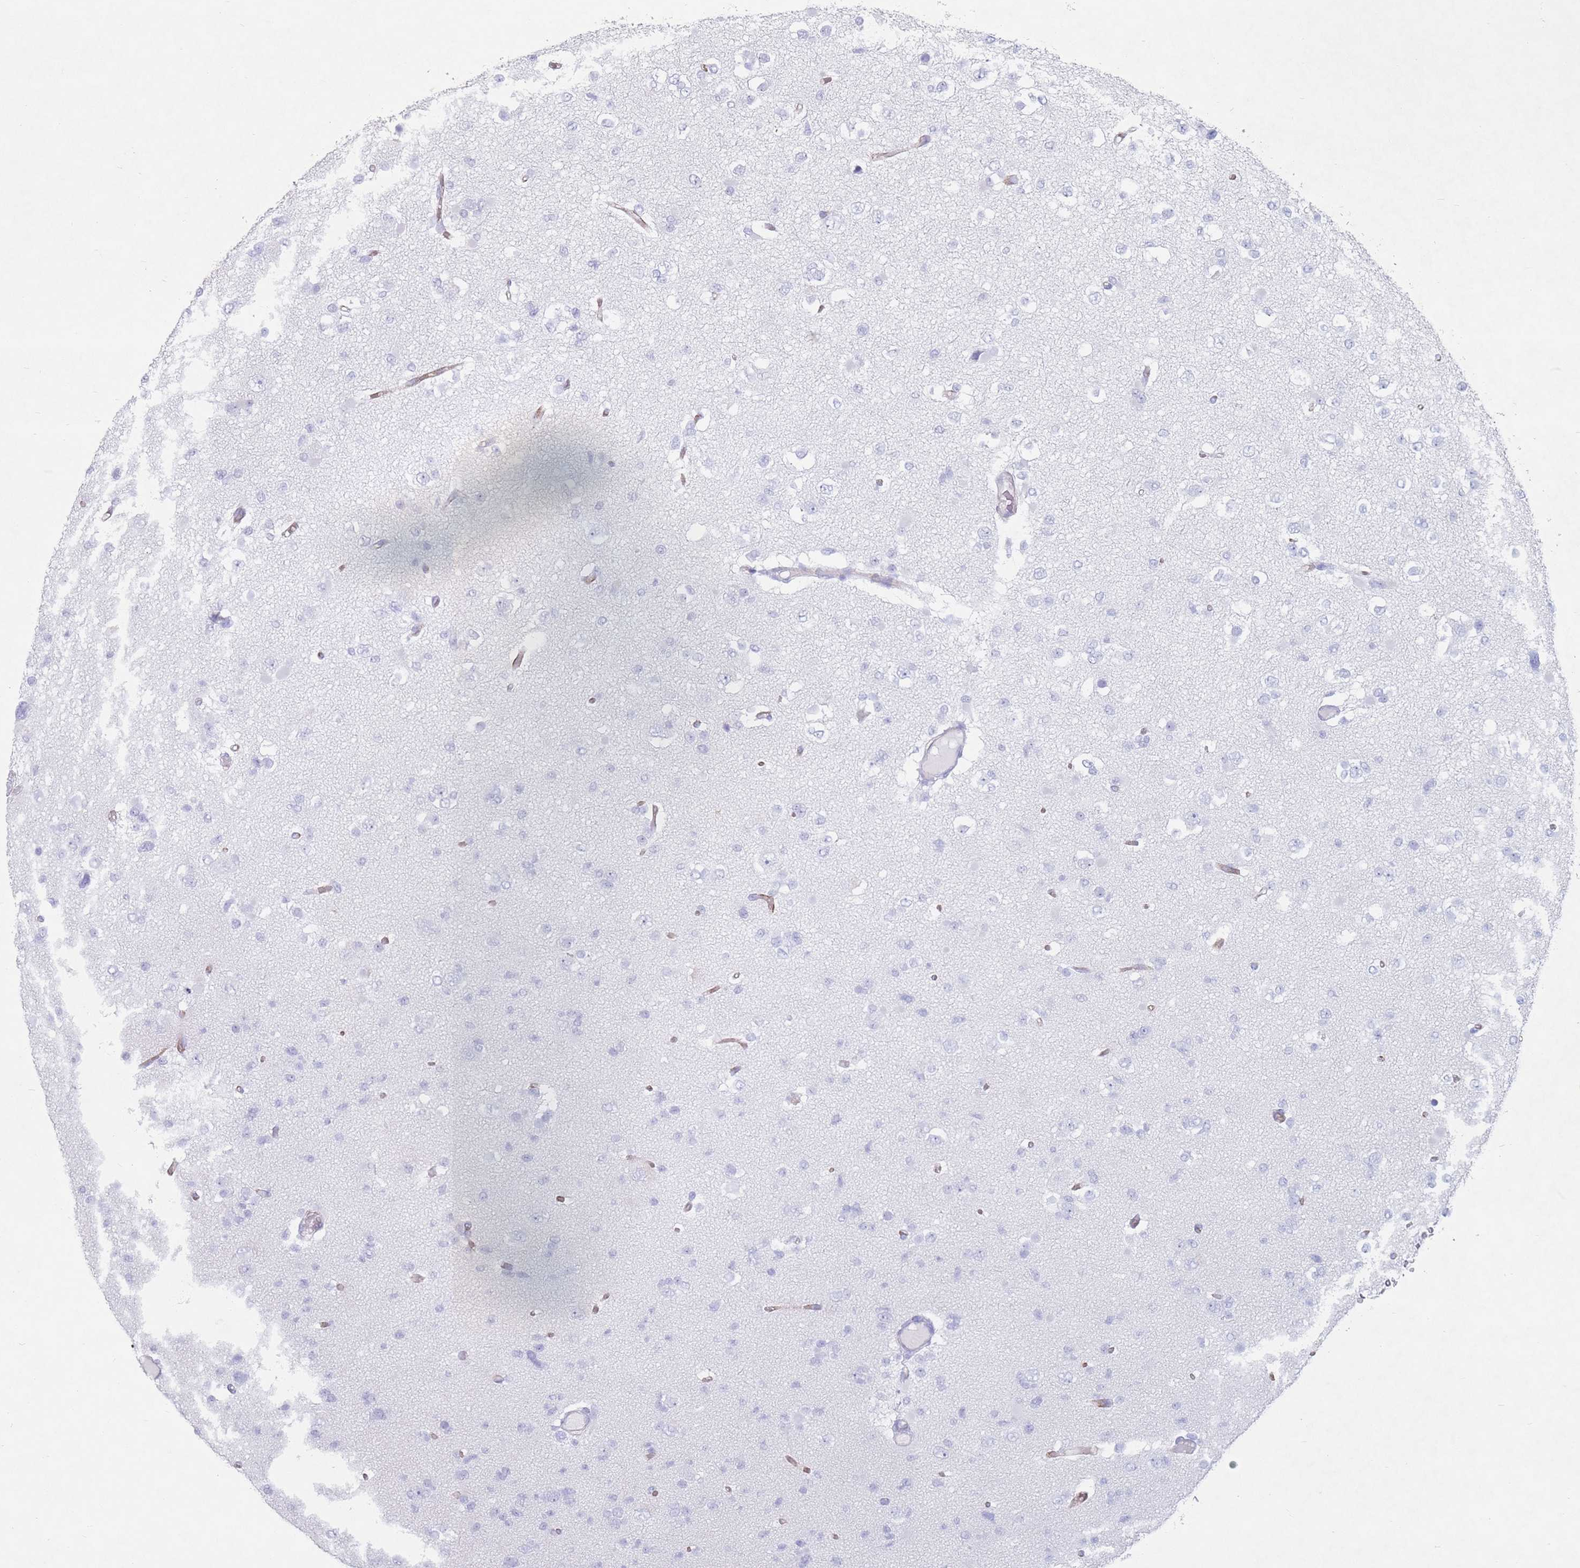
{"staining": {"intensity": "negative", "quantity": "none", "location": "none"}, "tissue": "glioma", "cell_type": "Tumor cells", "image_type": "cancer", "snomed": [{"axis": "morphology", "description": "Glioma, malignant, Low grade"}, {"axis": "topography", "description": "Brain"}], "caption": "There is no significant staining in tumor cells of glioma. Brightfield microscopy of immunohistochemistry stained with DAB (3,3'-diaminobenzidine) (brown) and hematoxylin (blue), captured at high magnification.", "gene": "ST3GAL5", "patient": {"sex": "female", "age": 22}}